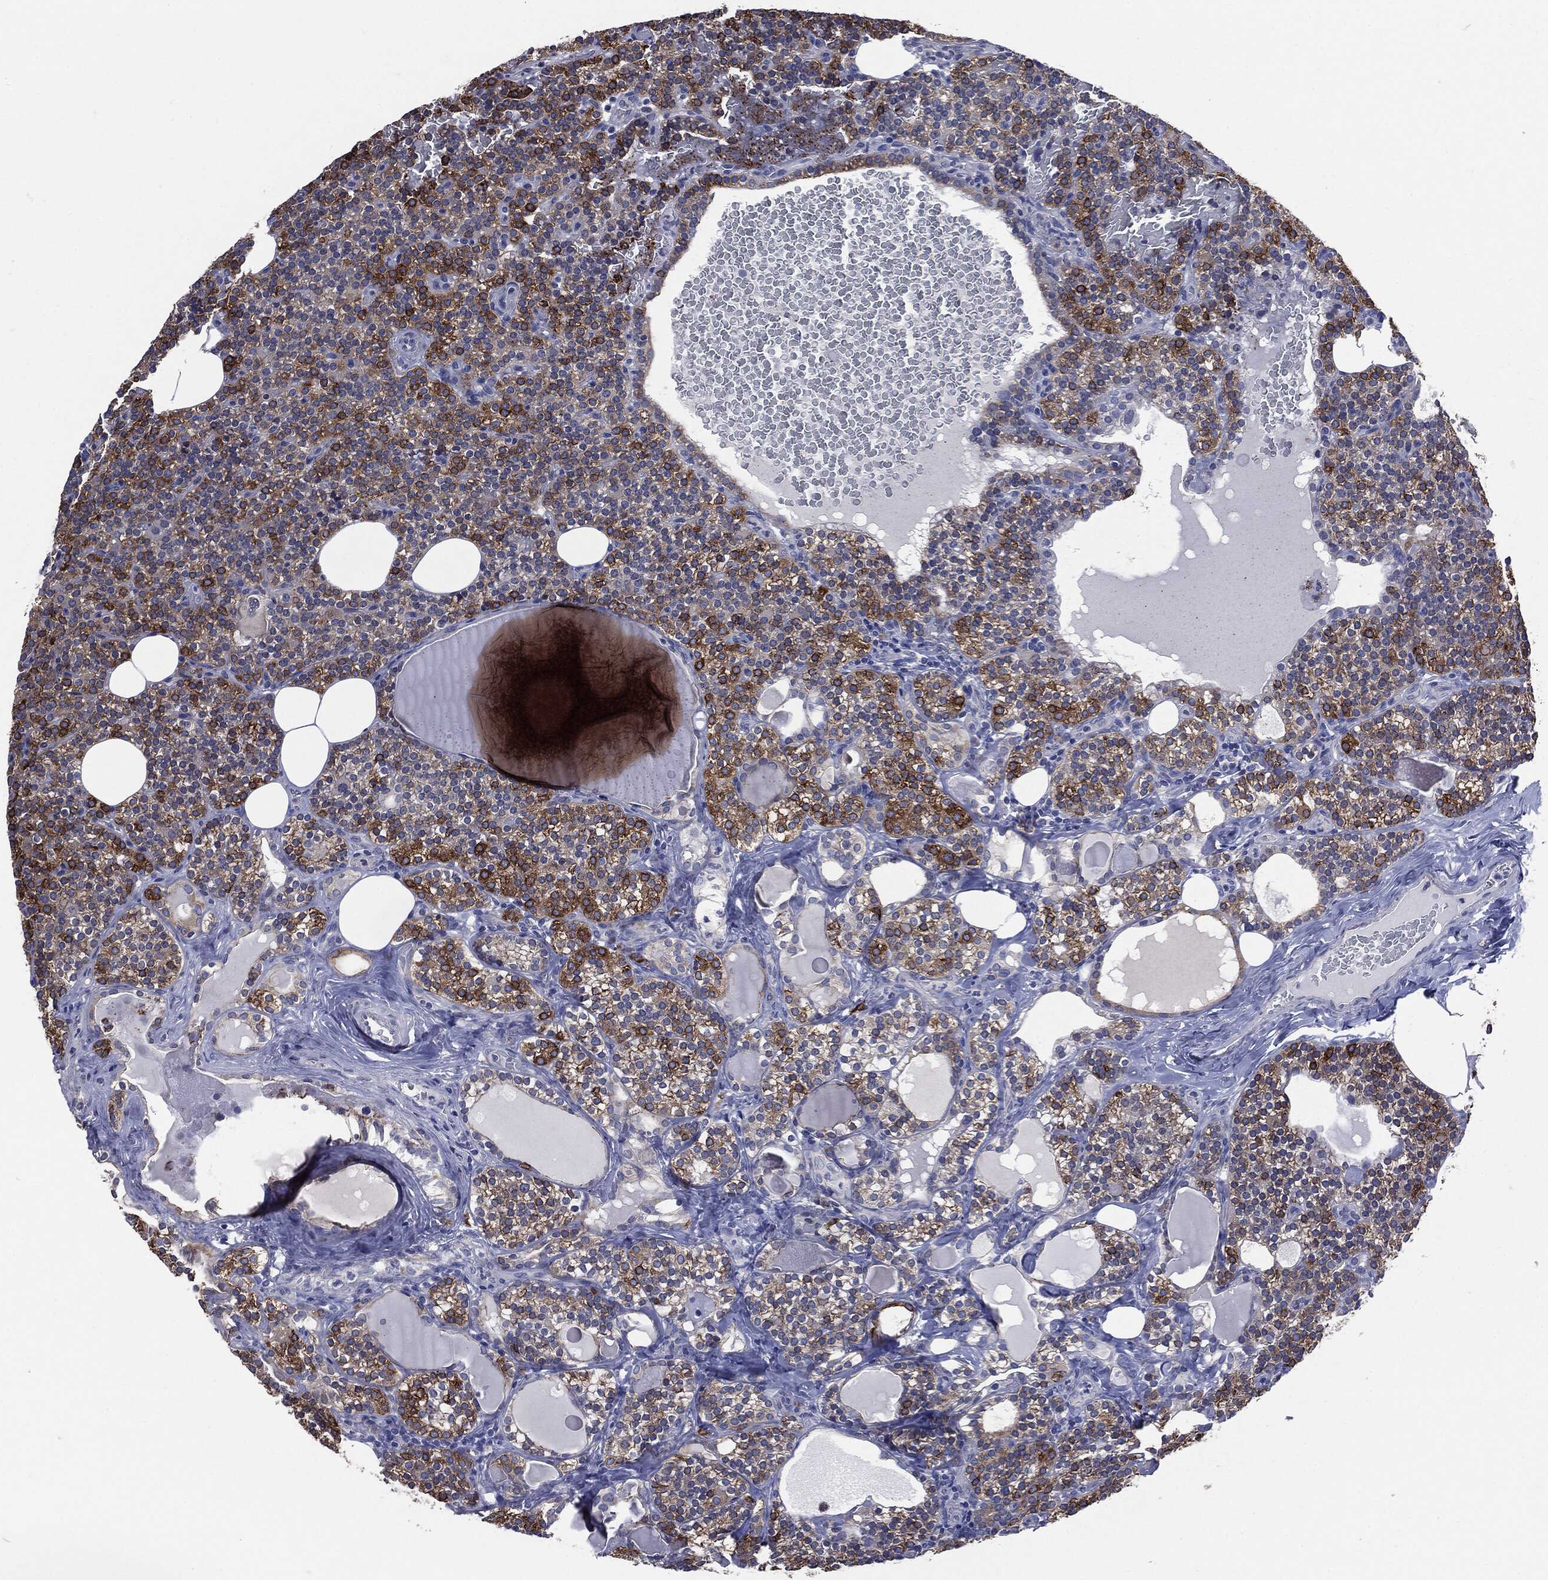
{"staining": {"intensity": "strong", "quantity": "<25%", "location": "cytoplasmic/membranous,nuclear"}, "tissue": "parathyroid gland", "cell_type": "Glandular cells", "image_type": "normal", "snomed": [{"axis": "morphology", "description": "Normal tissue, NOS"}, {"axis": "topography", "description": "Parathyroid gland"}], "caption": "There is medium levels of strong cytoplasmic/membranous,nuclear expression in glandular cells of unremarkable parathyroid gland, as demonstrated by immunohistochemical staining (brown color).", "gene": "PTGS2", "patient": {"sex": "female", "age": 63}}